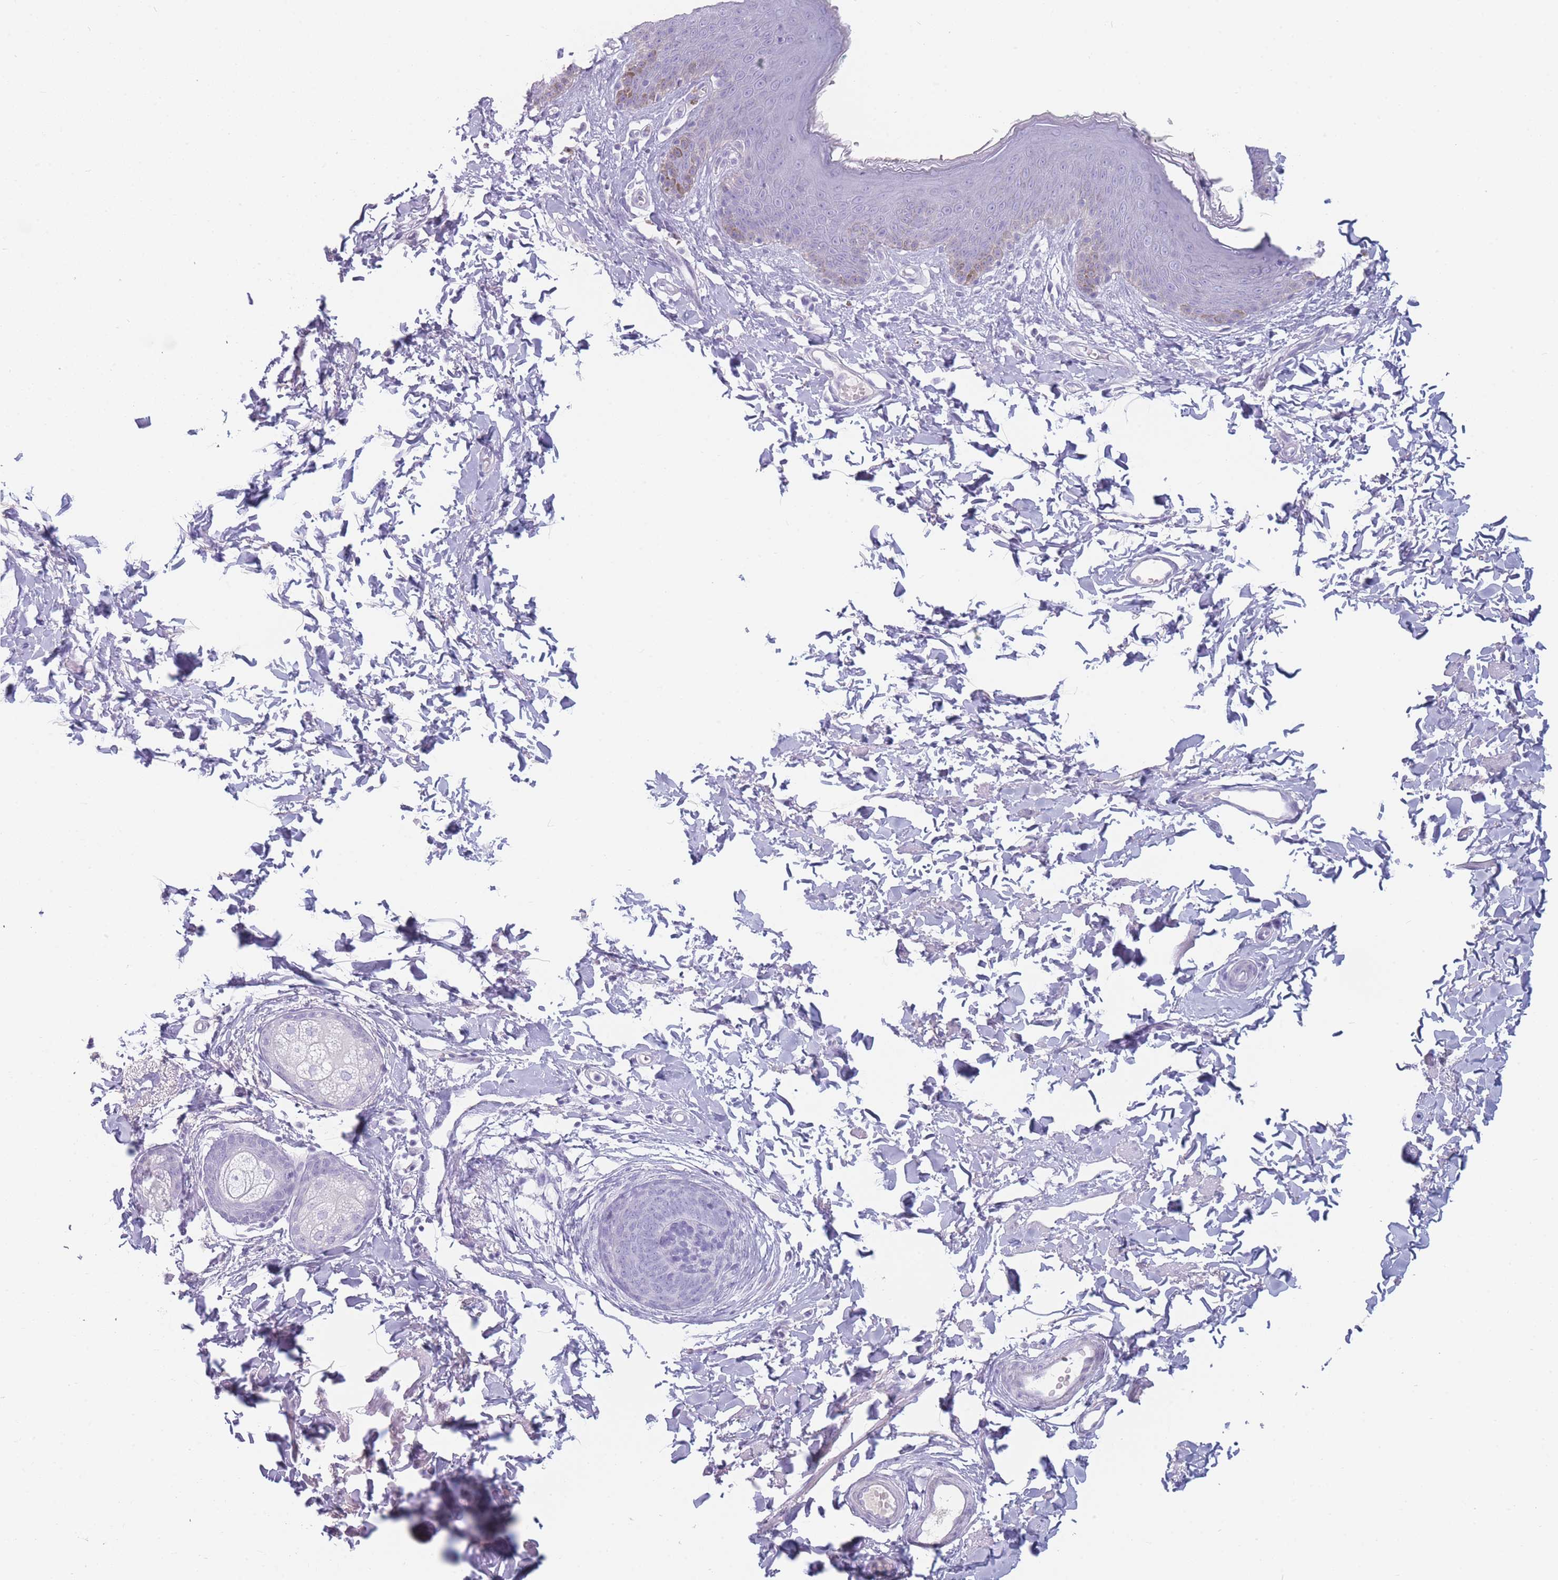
{"staining": {"intensity": "negative", "quantity": "none", "location": "none"}, "tissue": "skin", "cell_type": "Epidermal cells", "image_type": "normal", "snomed": [{"axis": "morphology", "description": "Normal tissue, NOS"}, {"axis": "topography", "description": "Vulva"}], "caption": "A micrograph of skin stained for a protein displays no brown staining in epidermal cells.", "gene": "GPR12", "patient": {"sex": "female", "age": 66}}